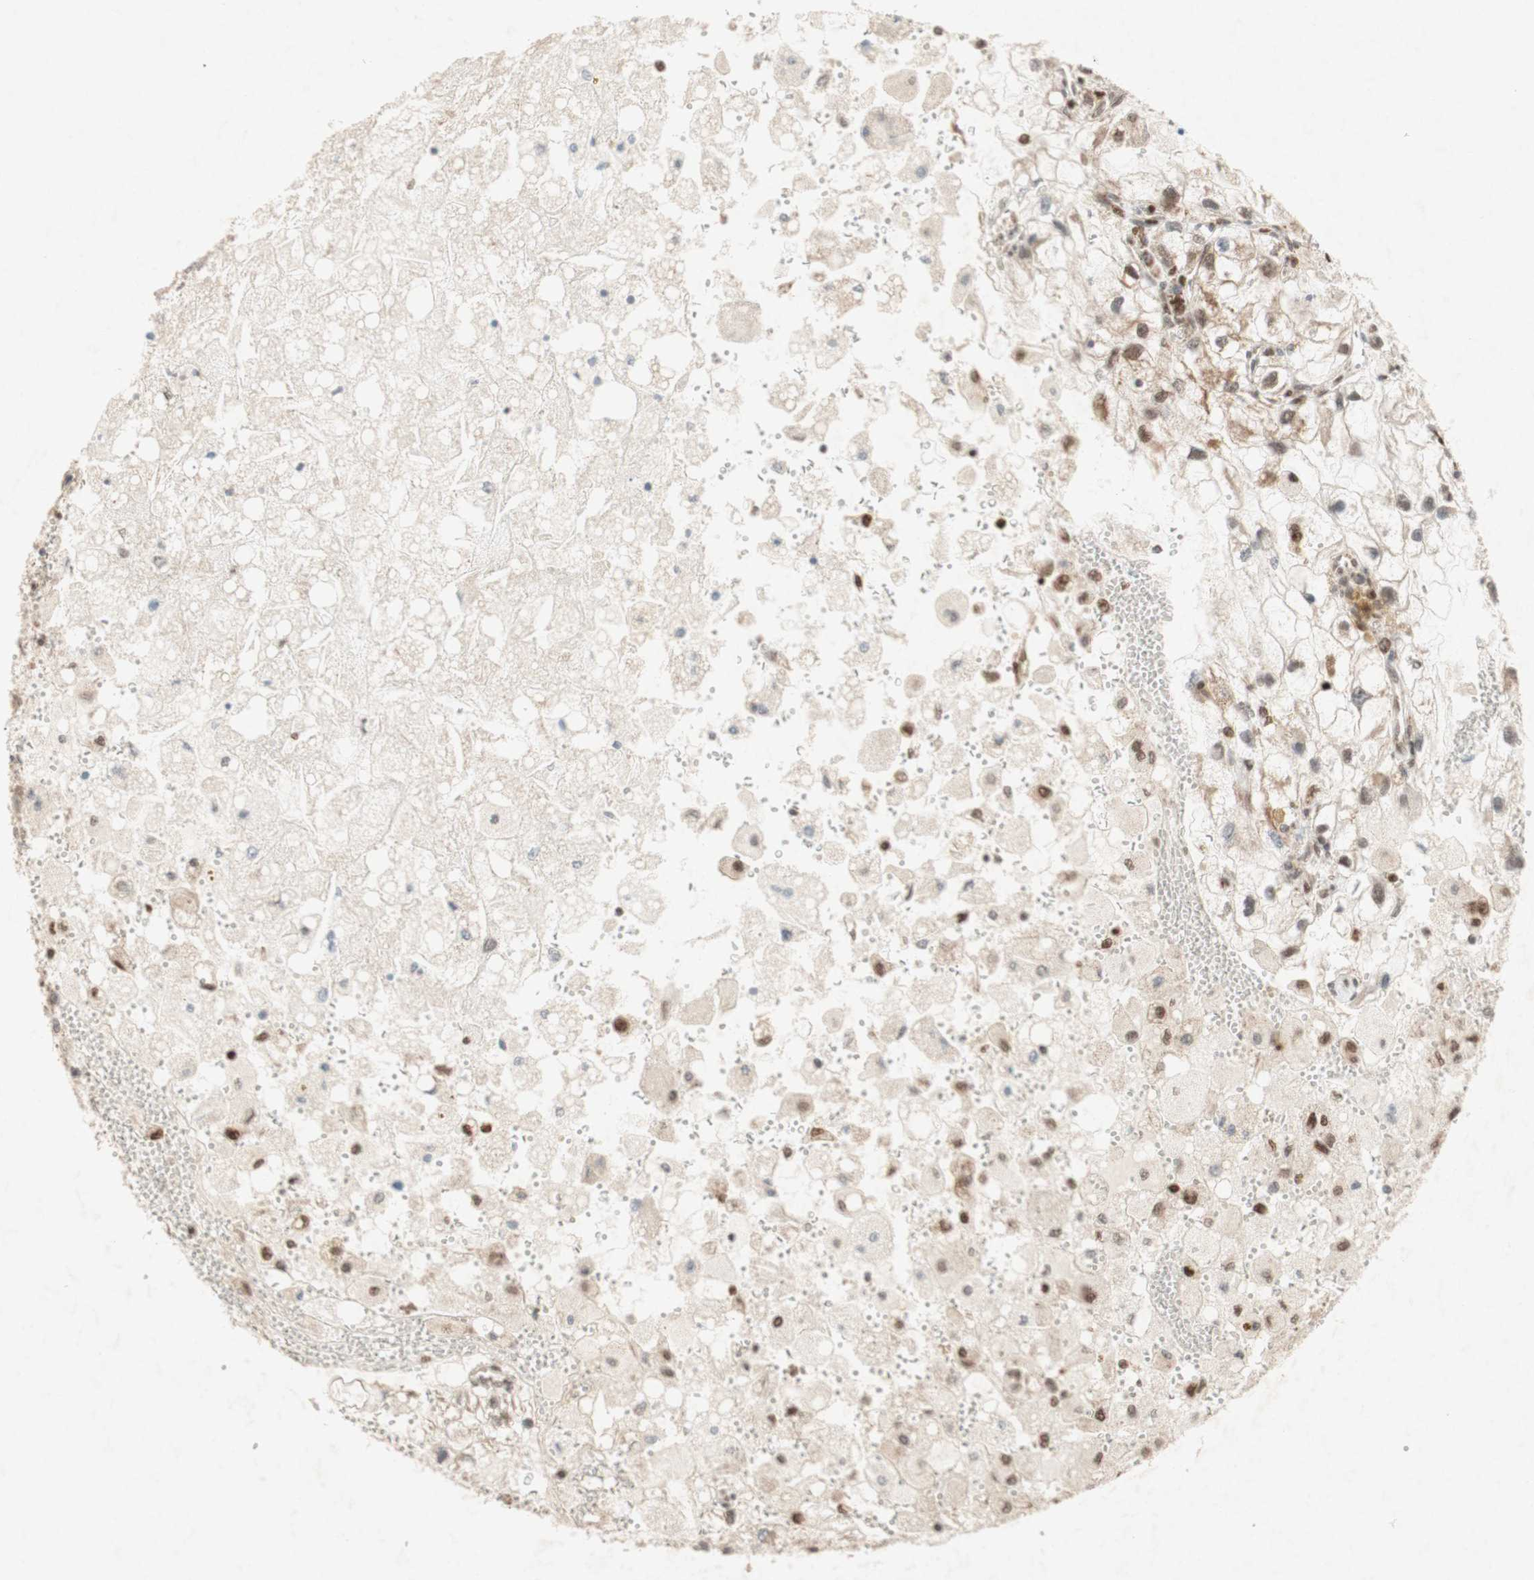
{"staining": {"intensity": "moderate", "quantity": "25%-75%", "location": "cytoplasmic/membranous,nuclear"}, "tissue": "renal cancer", "cell_type": "Tumor cells", "image_type": "cancer", "snomed": [{"axis": "morphology", "description": "Adenocarcinoma, NOS"}, {"axis": "topography", "description": "Kidney"}], "caption": "Immunohistochemical staining of human renal cancer (adenocarcinoma) demonstrates medium levels of moderate cytoplasmic/membranous and nuclear expression in about 25%-75% of tumor cells.", "gene": "DNMT3A", "patient": {"sex": "female", "age": 70}}